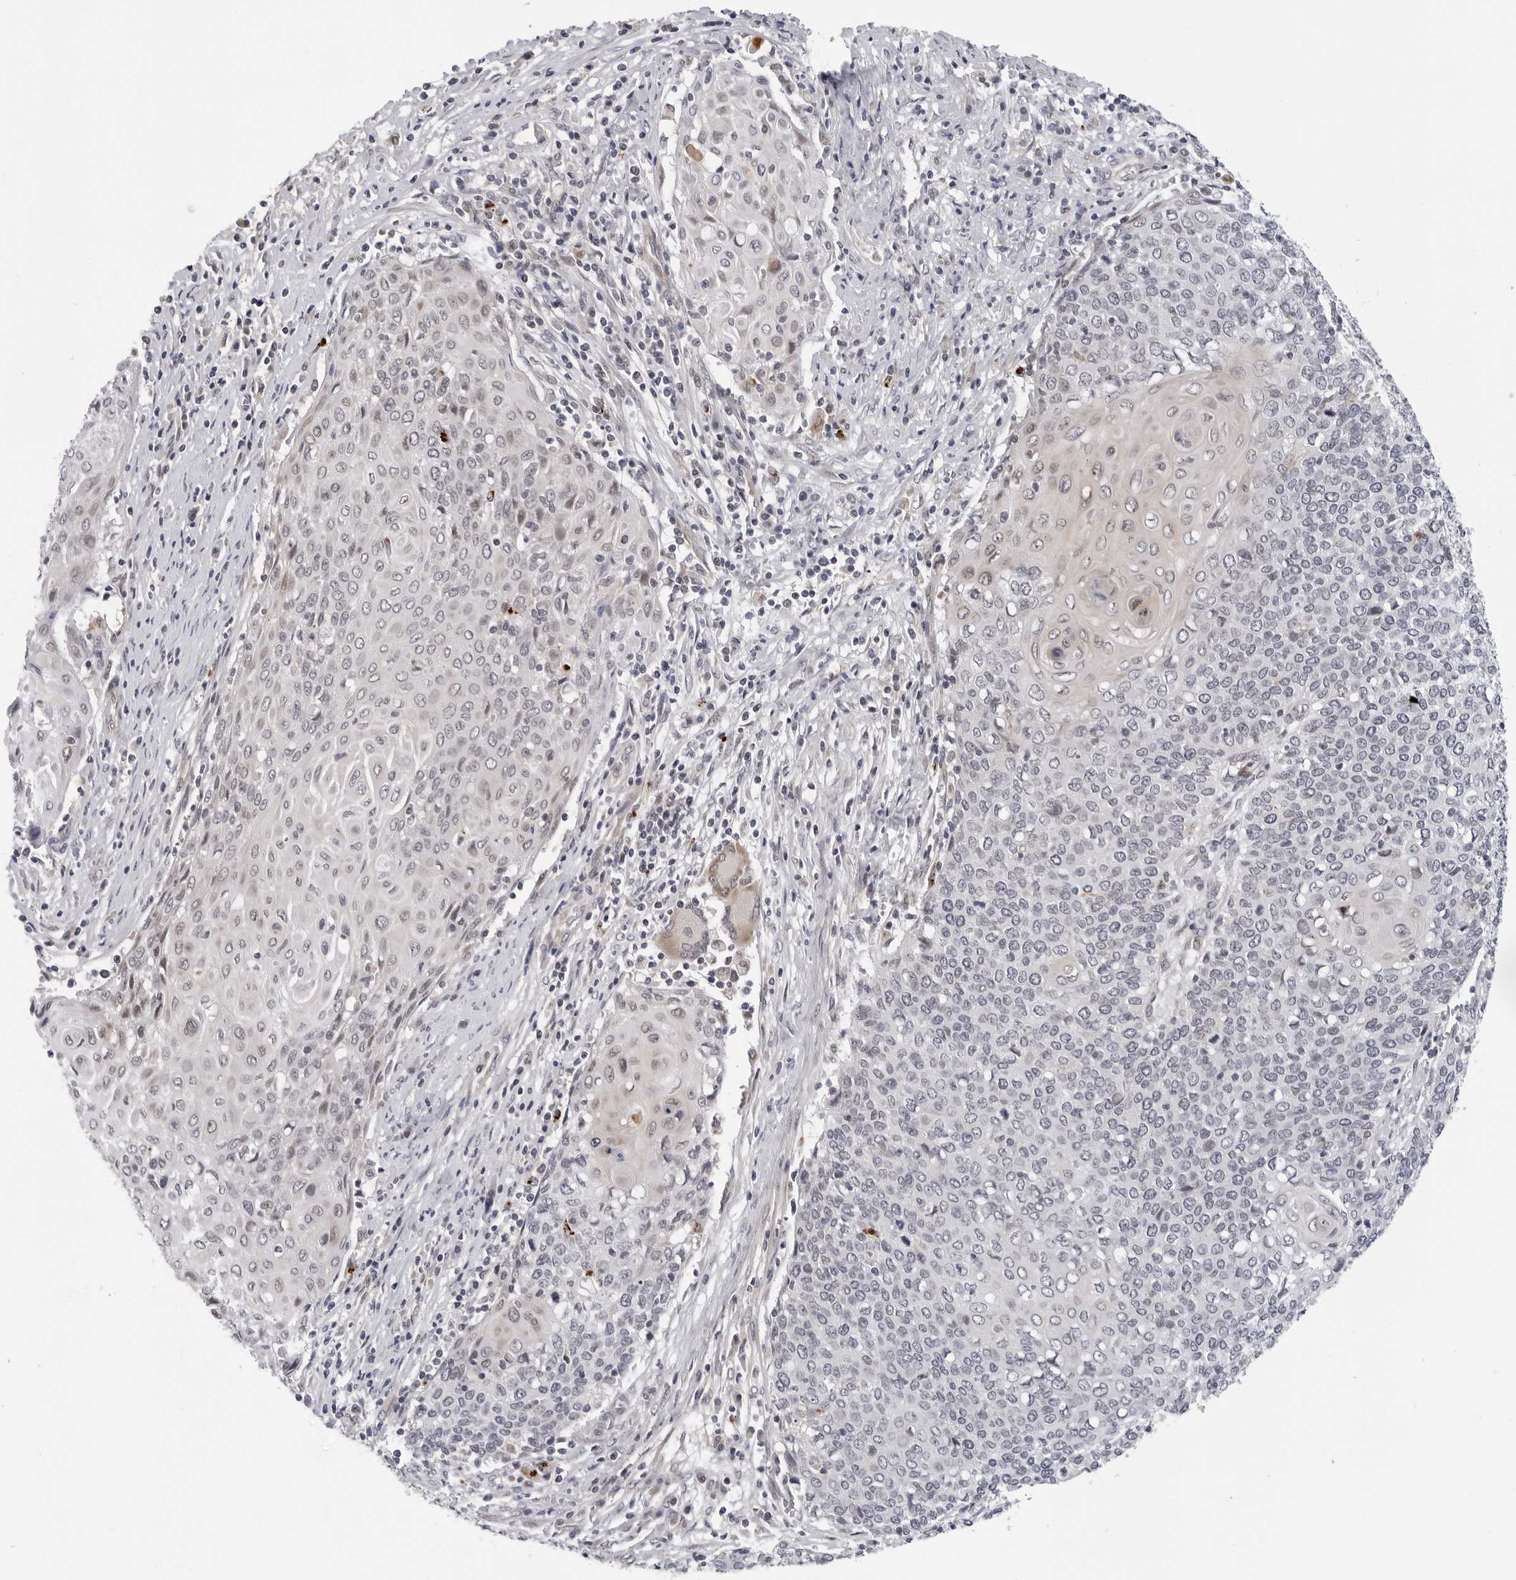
{"staining": {"intensity": "negative", "quantity": "none", "location": "none"}, "tissue": "cervical cancer", "cell_type": "Tumor cells", "image_type": "cancer", "snomed": [{"axis": "morphology", "description": "Squamous cell carcinoma, NOS"}, {"axis": "topography", "description": "Cervix"}], "caption": "There is no significant positivity in tumor cells of squamous cell carcinoma (cervical).", "gene": "KIAA1614", "patient": {"sex": "female", "age": 39}}